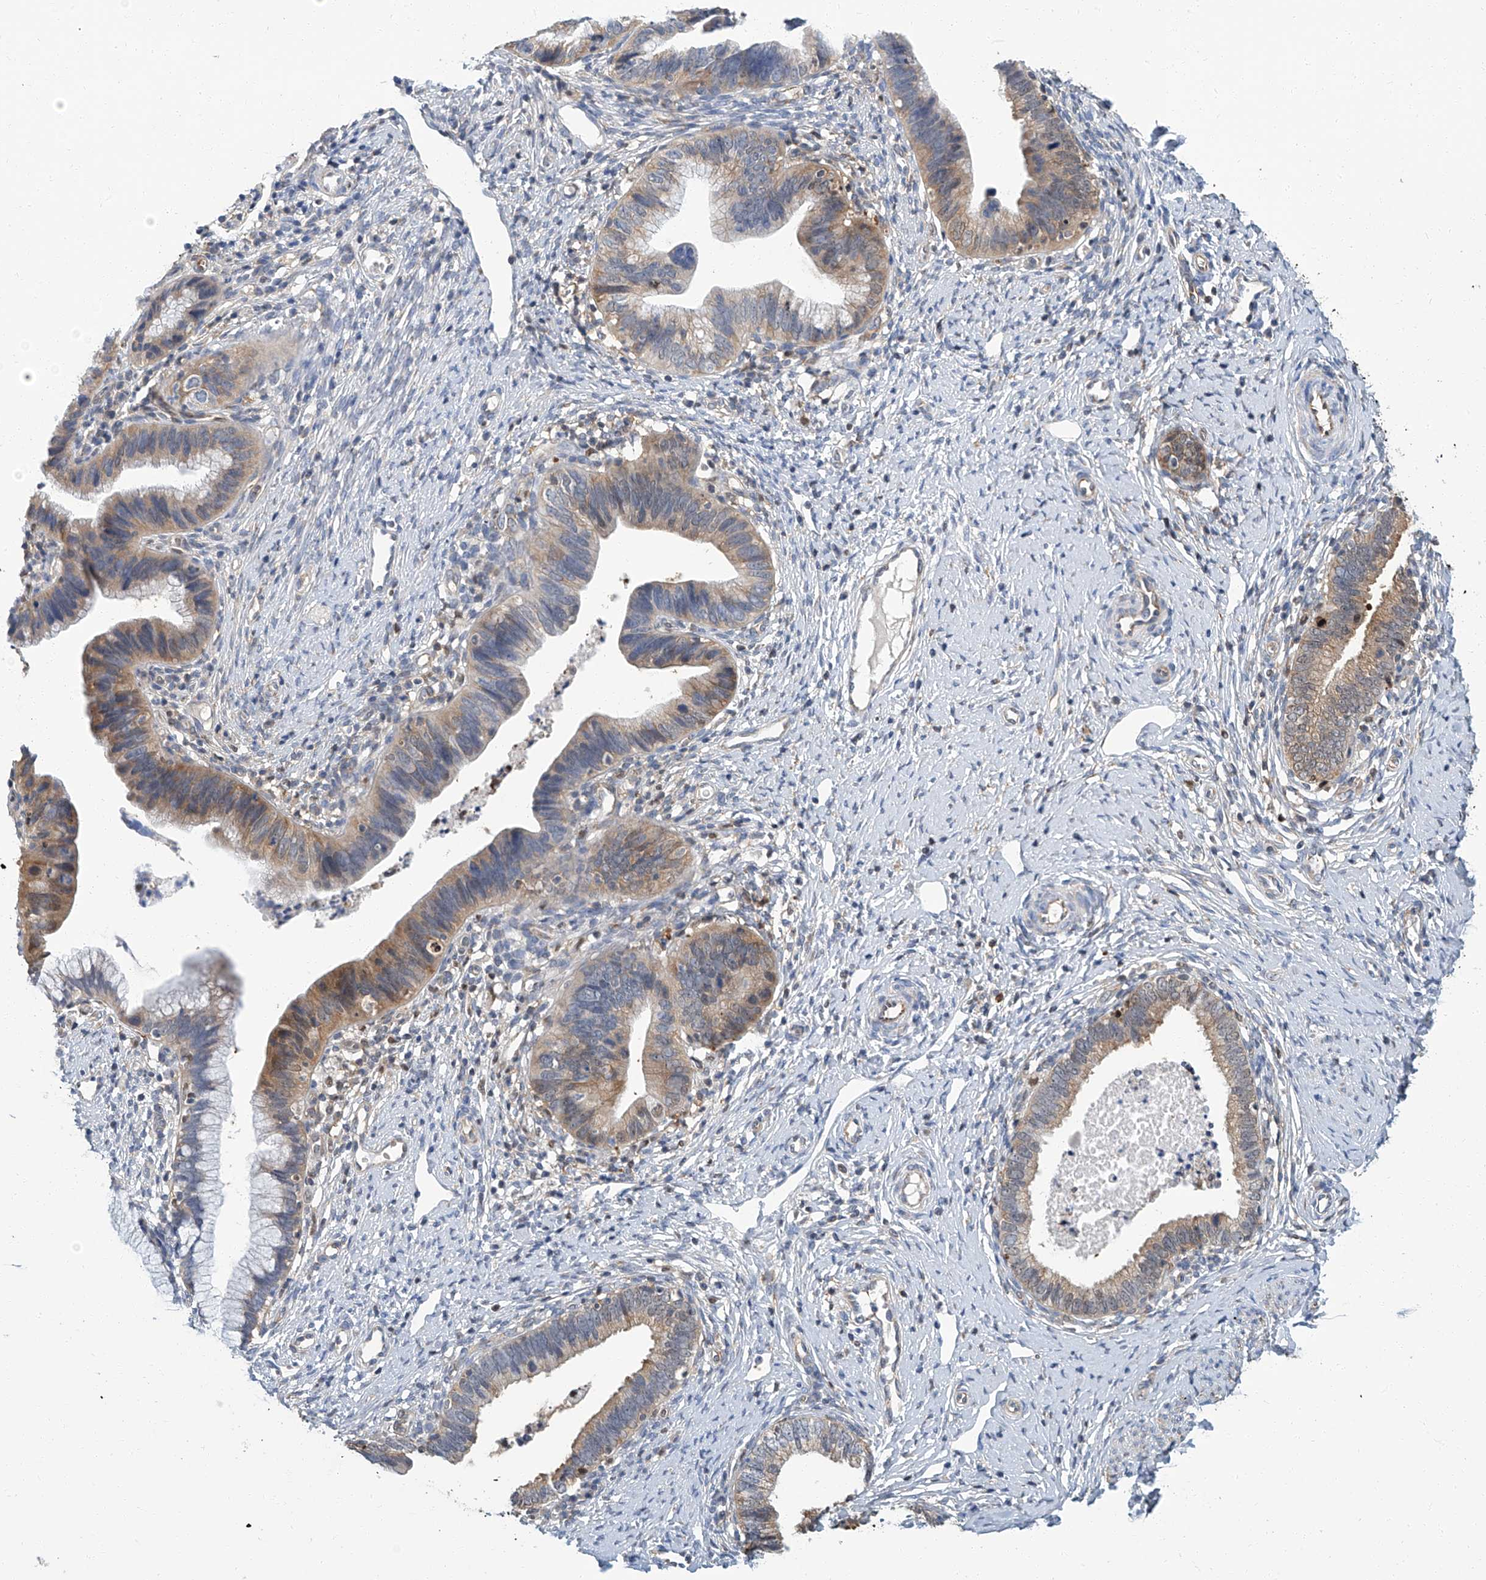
{"staining": {"intensity": "moderate", "quantity": "25%-75%", "location": "cytoplasmic/membranous,nuclear"}, "tissue": "cervical cancer", "cell_type": "Tumor cells", "image_type": "cancer", "snomed": [{"axis": "morphology", "description": "Adenocarcinoma, NOS"}, {"axis": "topography", "description": "Cervix"}], "caption": "A medium amount of moderate cytoplasmic/membranous and nuclear positivity is seen in about 25%-75% of tumor cells in cervical cancer tissue.", "gene": "PSMB10", "patient": {"sex": "female", "age": 36}}